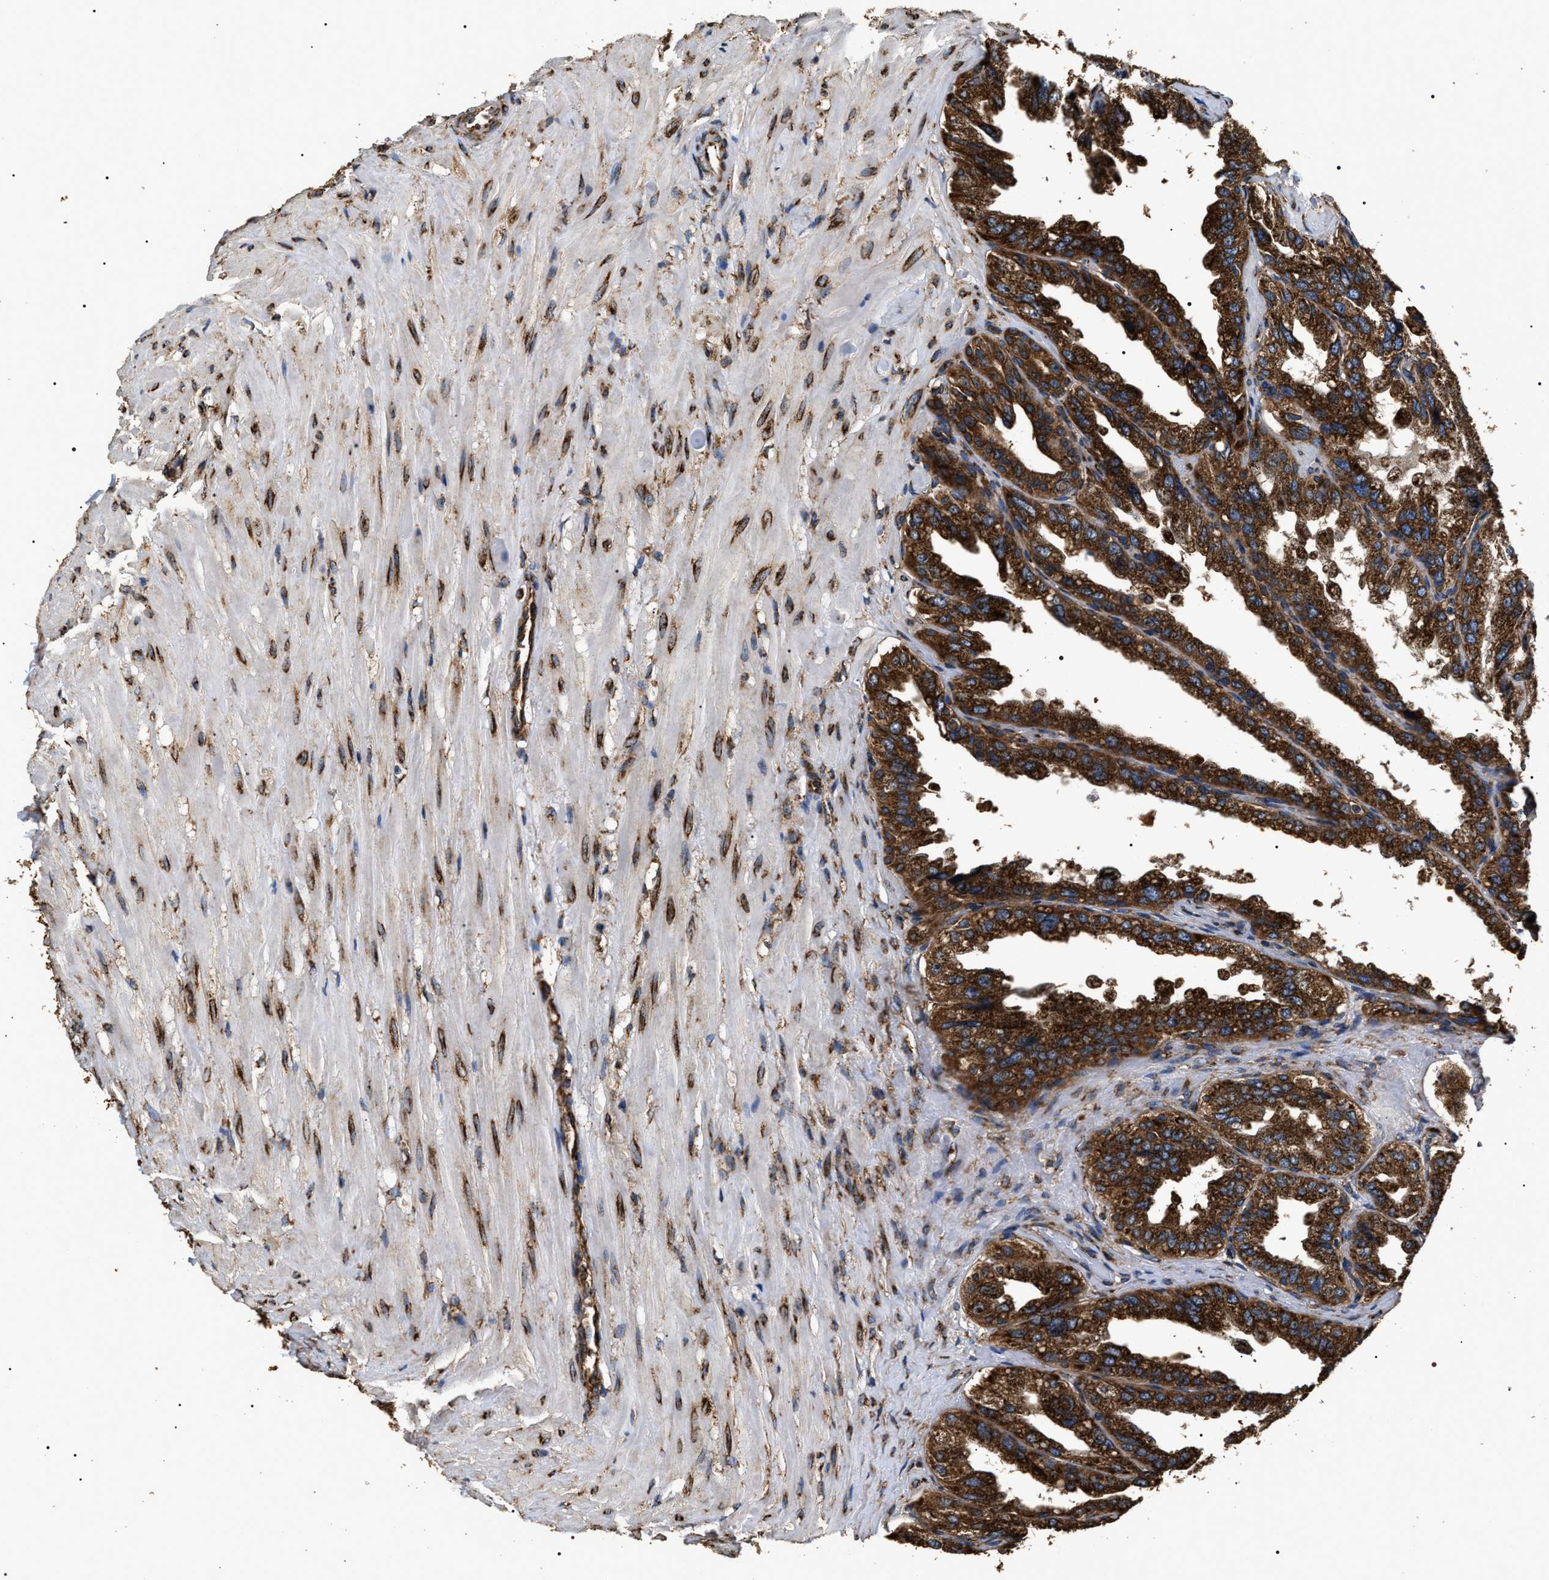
{"staining": {"intensity": "strong", "quantity": ">75%", "location": "cytoplasmic/membranous"}, "tissue": "seminal vesicle", "cell_type": "Glandular cells", "image_type": "normal", "snomed": [{"axis": "morphology", "description": "Normal tissue, NOS"}, {"axis": "topography", "description": "Seminal veicle"}], "caption": "Protein staining of benign seminal vesicle displays strong cytoplasmic/membranous positivity in approximately >75% of glandular cells. (brown staining indicates protein expression, while blue staining denotes nuclei).", "gene": "KTN1", "patient": {"sex": "male", "age": 68}}